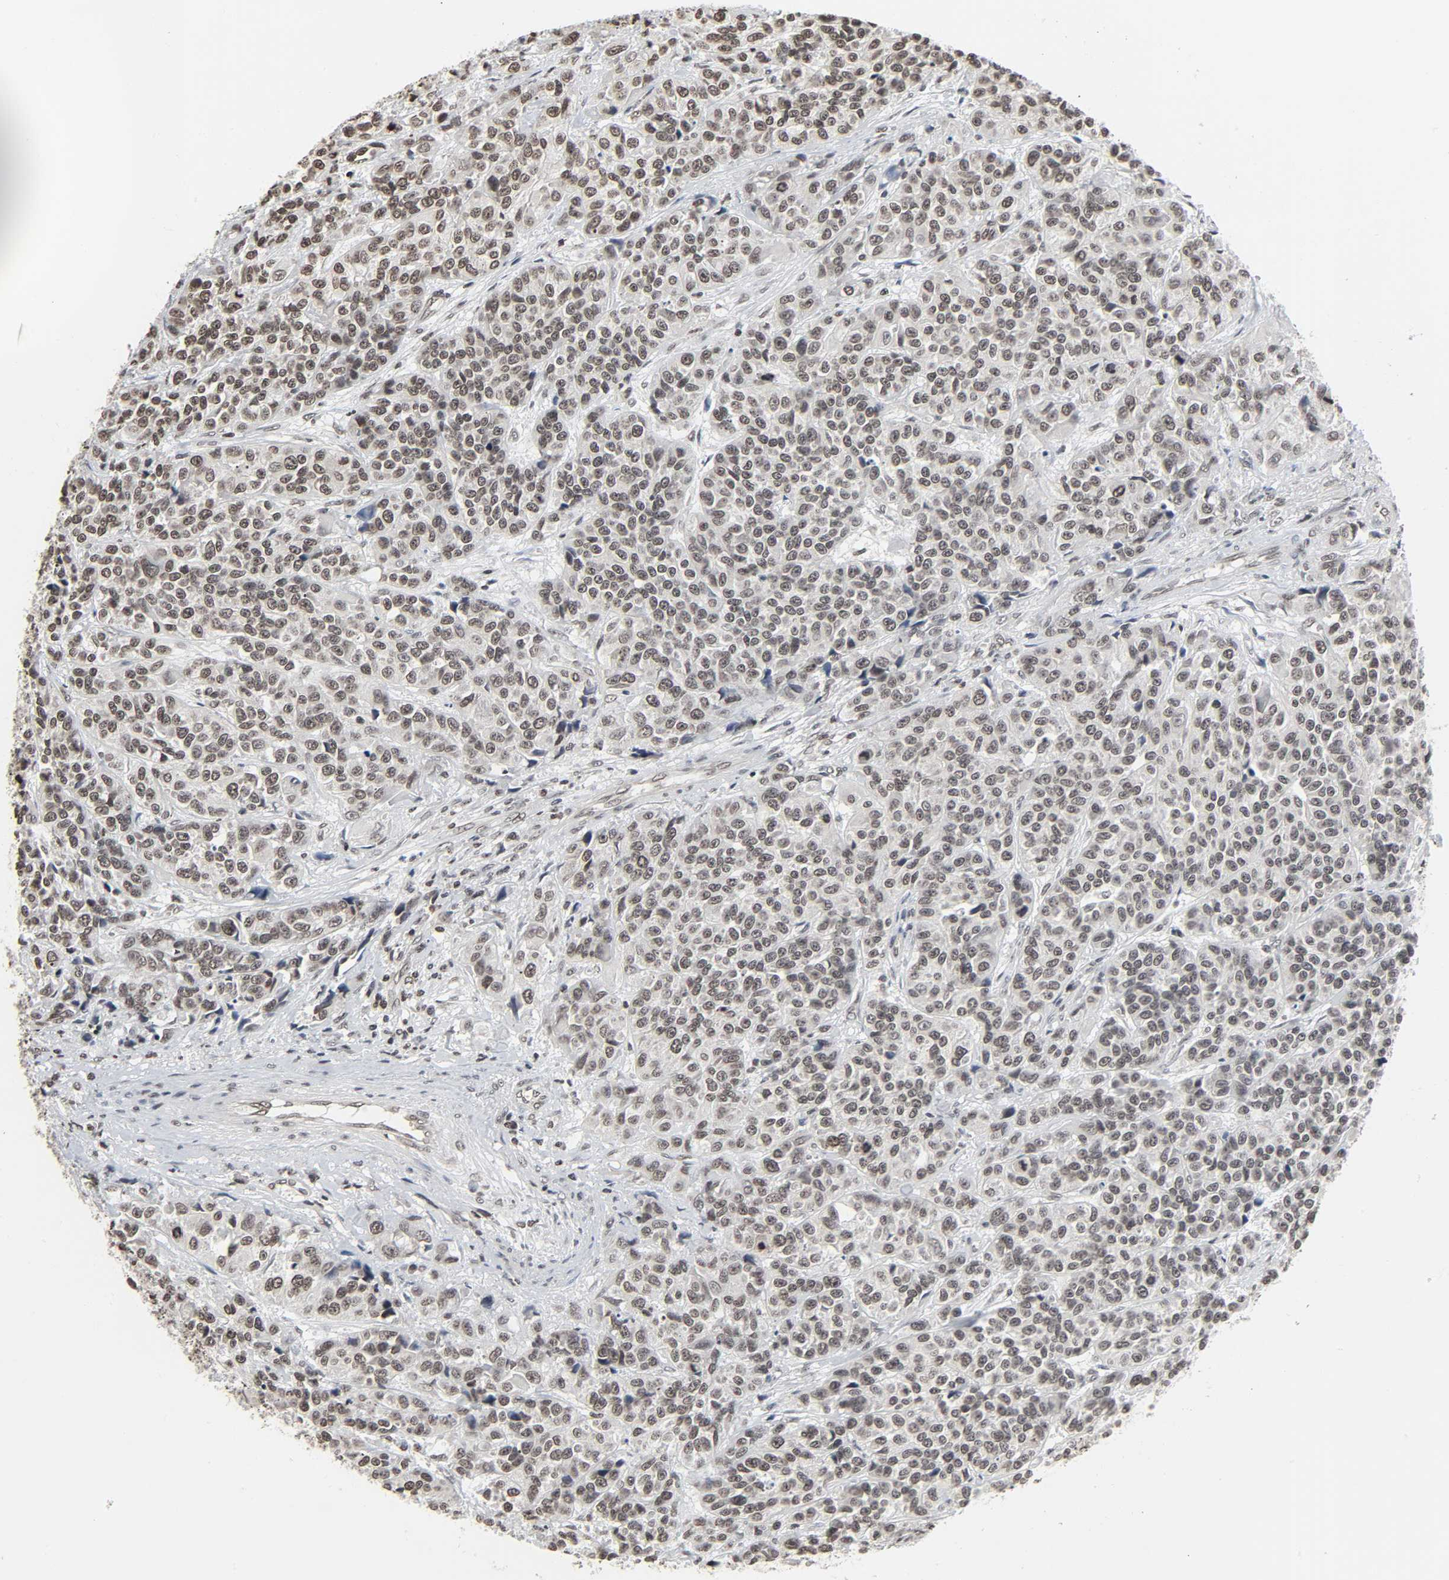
{"staining": {"intensity": "moderate", "quantity": ">75%", "location": "nuclear"}, "tissue": "urothelial cancer", "cell_type": "Tumor cells", "image_type": "cancer", "snomed": [{"axis": "morphology", "description": "Urothelial carcinoma, High grade"}, {"axis": "topography", "description": "Urinary bladder"}], "caption": "Human urothelial cancer stained for a protein (brown) shows moderate nuclear positive staining in about >75% of tumor cells.", "gene": "ELAVL1", "patient": {"sex": "female", "age": 81}}